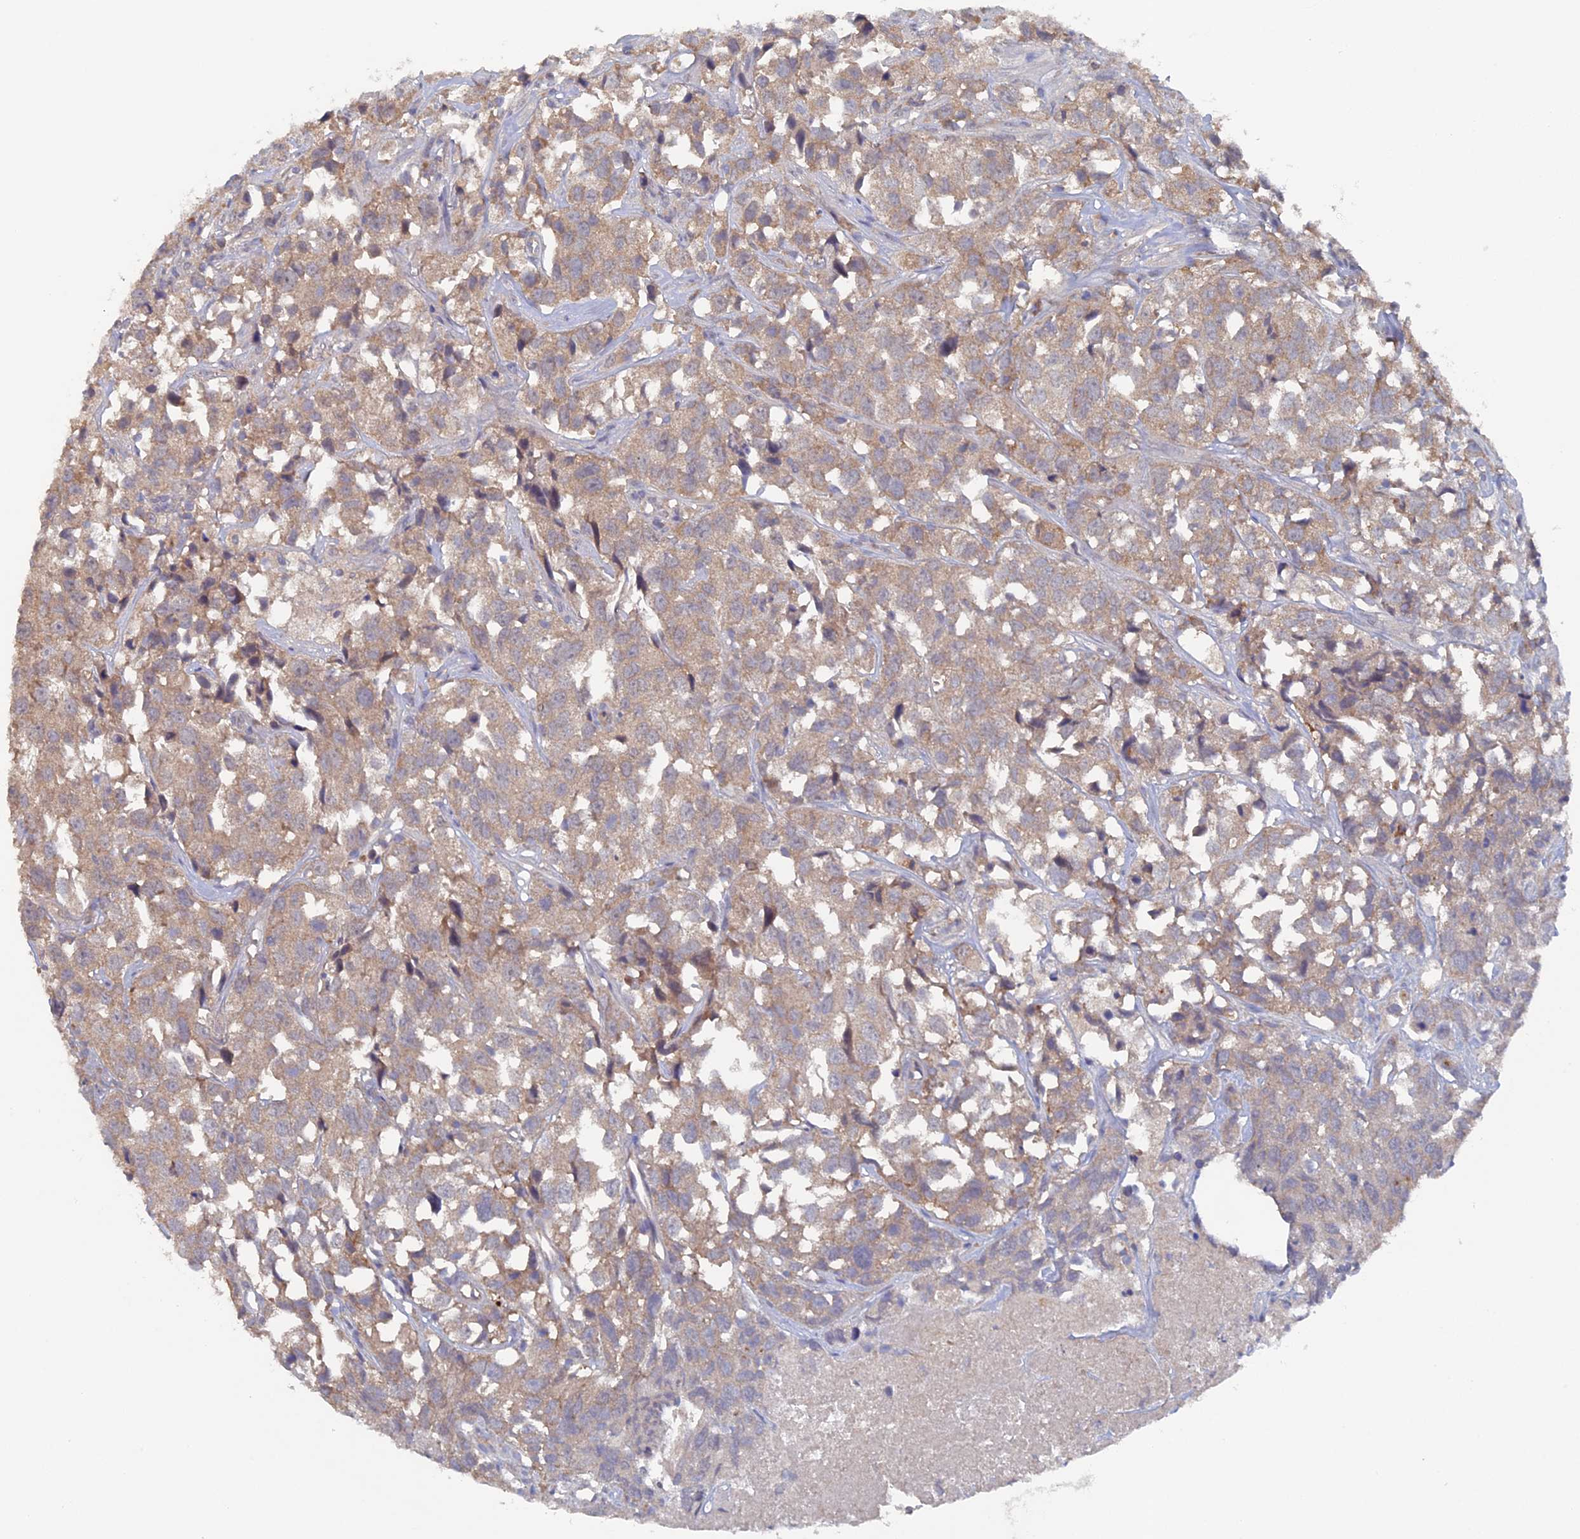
{"staining": {"intensity": "weak", "quantity": ">75%", "location": "cytoplasmic/membranous"}, "tissue": "urothelial cancer", "cell_type": "Tumor cells", "image_type": "cancer", "snomed": [{"axis": "morphology", "description": "Urothelial carcinoma, High grade"}, {"axis": "topography", "description": "Urinary bladder"}], "caption": "Brown immunohistochemical staining in human urothelial carcinoma (high-grade) displays weak cytoplasmic/membranous expression in approximately >75% of tumor cells.", "gene": "RAB15", "patient": {"sex": "female", "age": 75}}